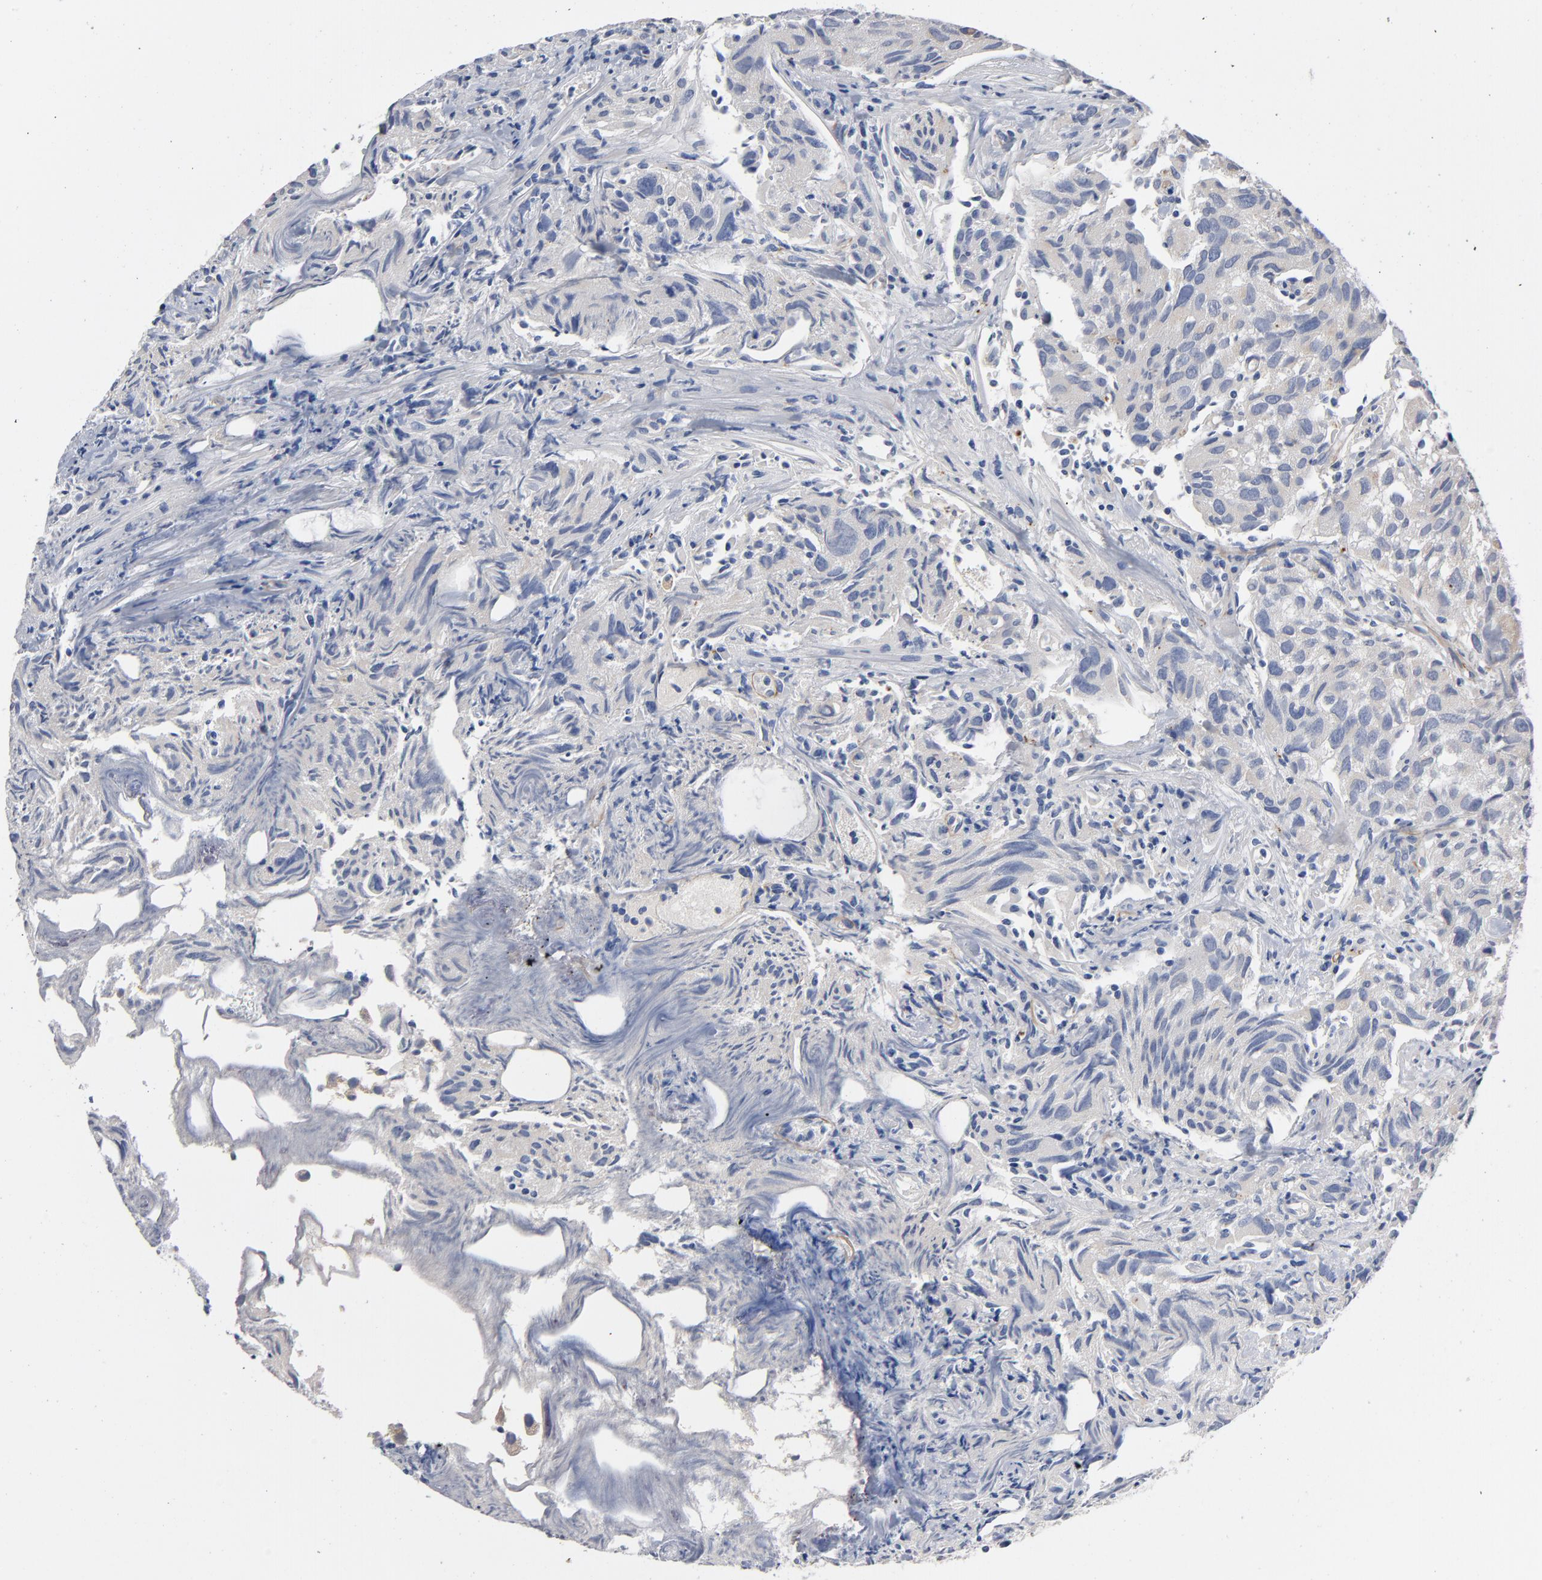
{"staining": {"intensity": "weak", "quantity": ">75%", "location": "cytoplasmic/membranous"}, "tissue": "urothelial cancer", "cell_type": "Tumor cells", "image_type": "cancer", "snomed": [{"axis": "morphology", "description": "Urothelial carcinoma, High grade"}, {"axis": "topography", "description": "Urinary bladder"}], "caption": "A brown stain highlights weak cytoplasmic/membranous staining of a protein in human urothelial cancer tumor cells.", "gene": "CCDC134", "patient": {"sex": "female", "age": 75}}